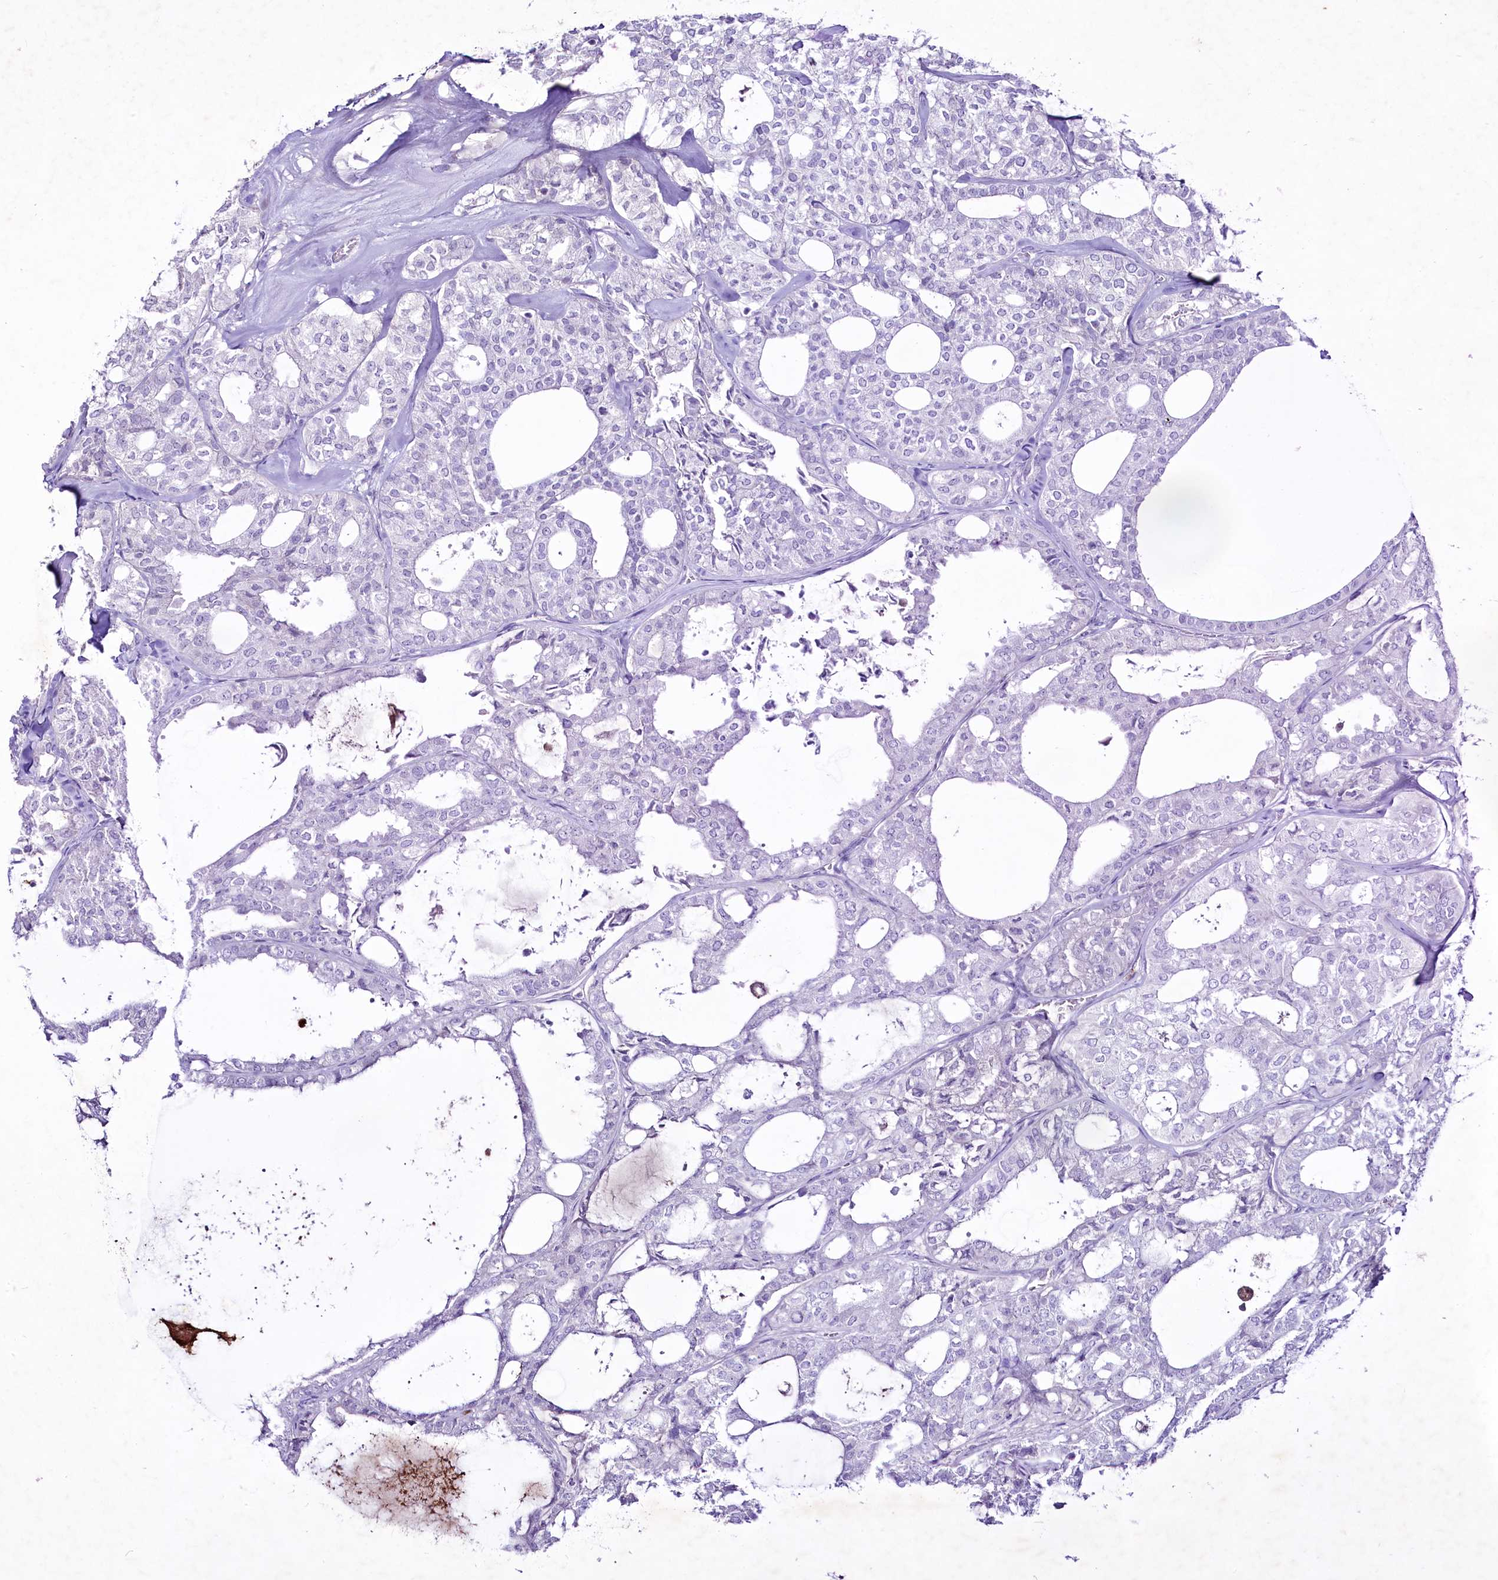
{"staining": {"intensity": "negative", "quantity": "none", "location": "none"}, "tissue": "thyroid cancer", "cell_type": "Tumor cells", "image_type": "cancer", "snomed": [{"axis": "morphology", "description": "Follicular adenoma carcinoma, NOS"}, {"axis": "topography", "description": "Thyroid gland"}], "caption": "High power microscopy micrograph of an immunohistochemistry image of thyroid follicular adenoma carcinoma, revealing no significant staining in tumor cells.", "gene": "FAM209B", "patient": {"sex": "male", "age": 75}}